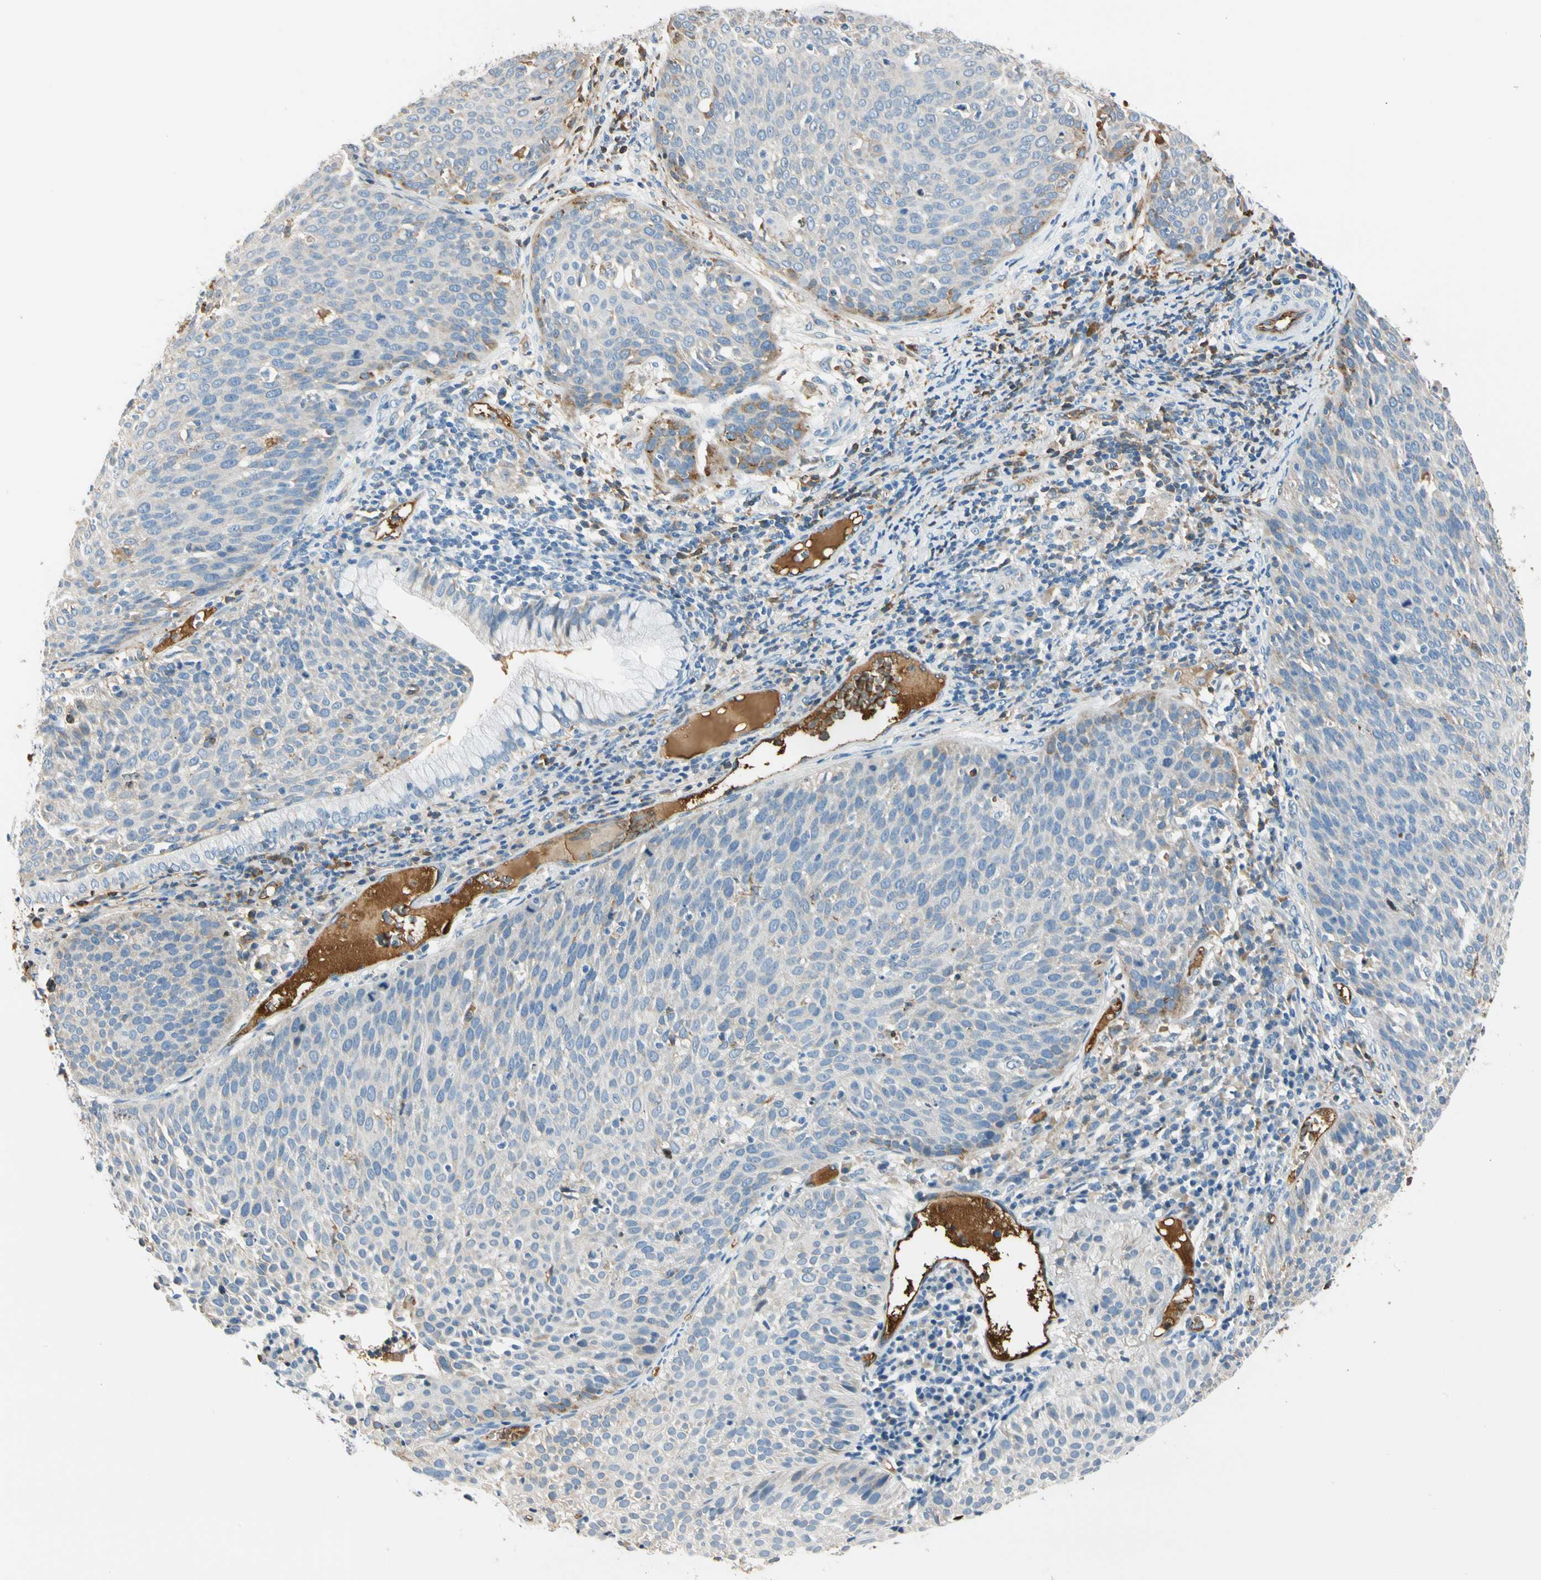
{"staining": {"intensity": "weak", "quantity": "25%-75%", "location": "cytoplasmic/membranous"}, "tissue": "cervical cancer", "cell_type": "Tumor cells", "image_type": "cancer", "snomed": [{"axis": "morphology", "description": "Squamous cell carcinoma, NOS"}, {"axis": "topography", "description": "Cervix"}], "caption": "A histopathology image showing weak cytoplasmic/membranous staining in about 25%-75% of tumor cells in cervical cancer, as visualized by brown immunohistochemical staining.", "gene": "LAMB3", "patient": {"sex": "female", "age": 38}}